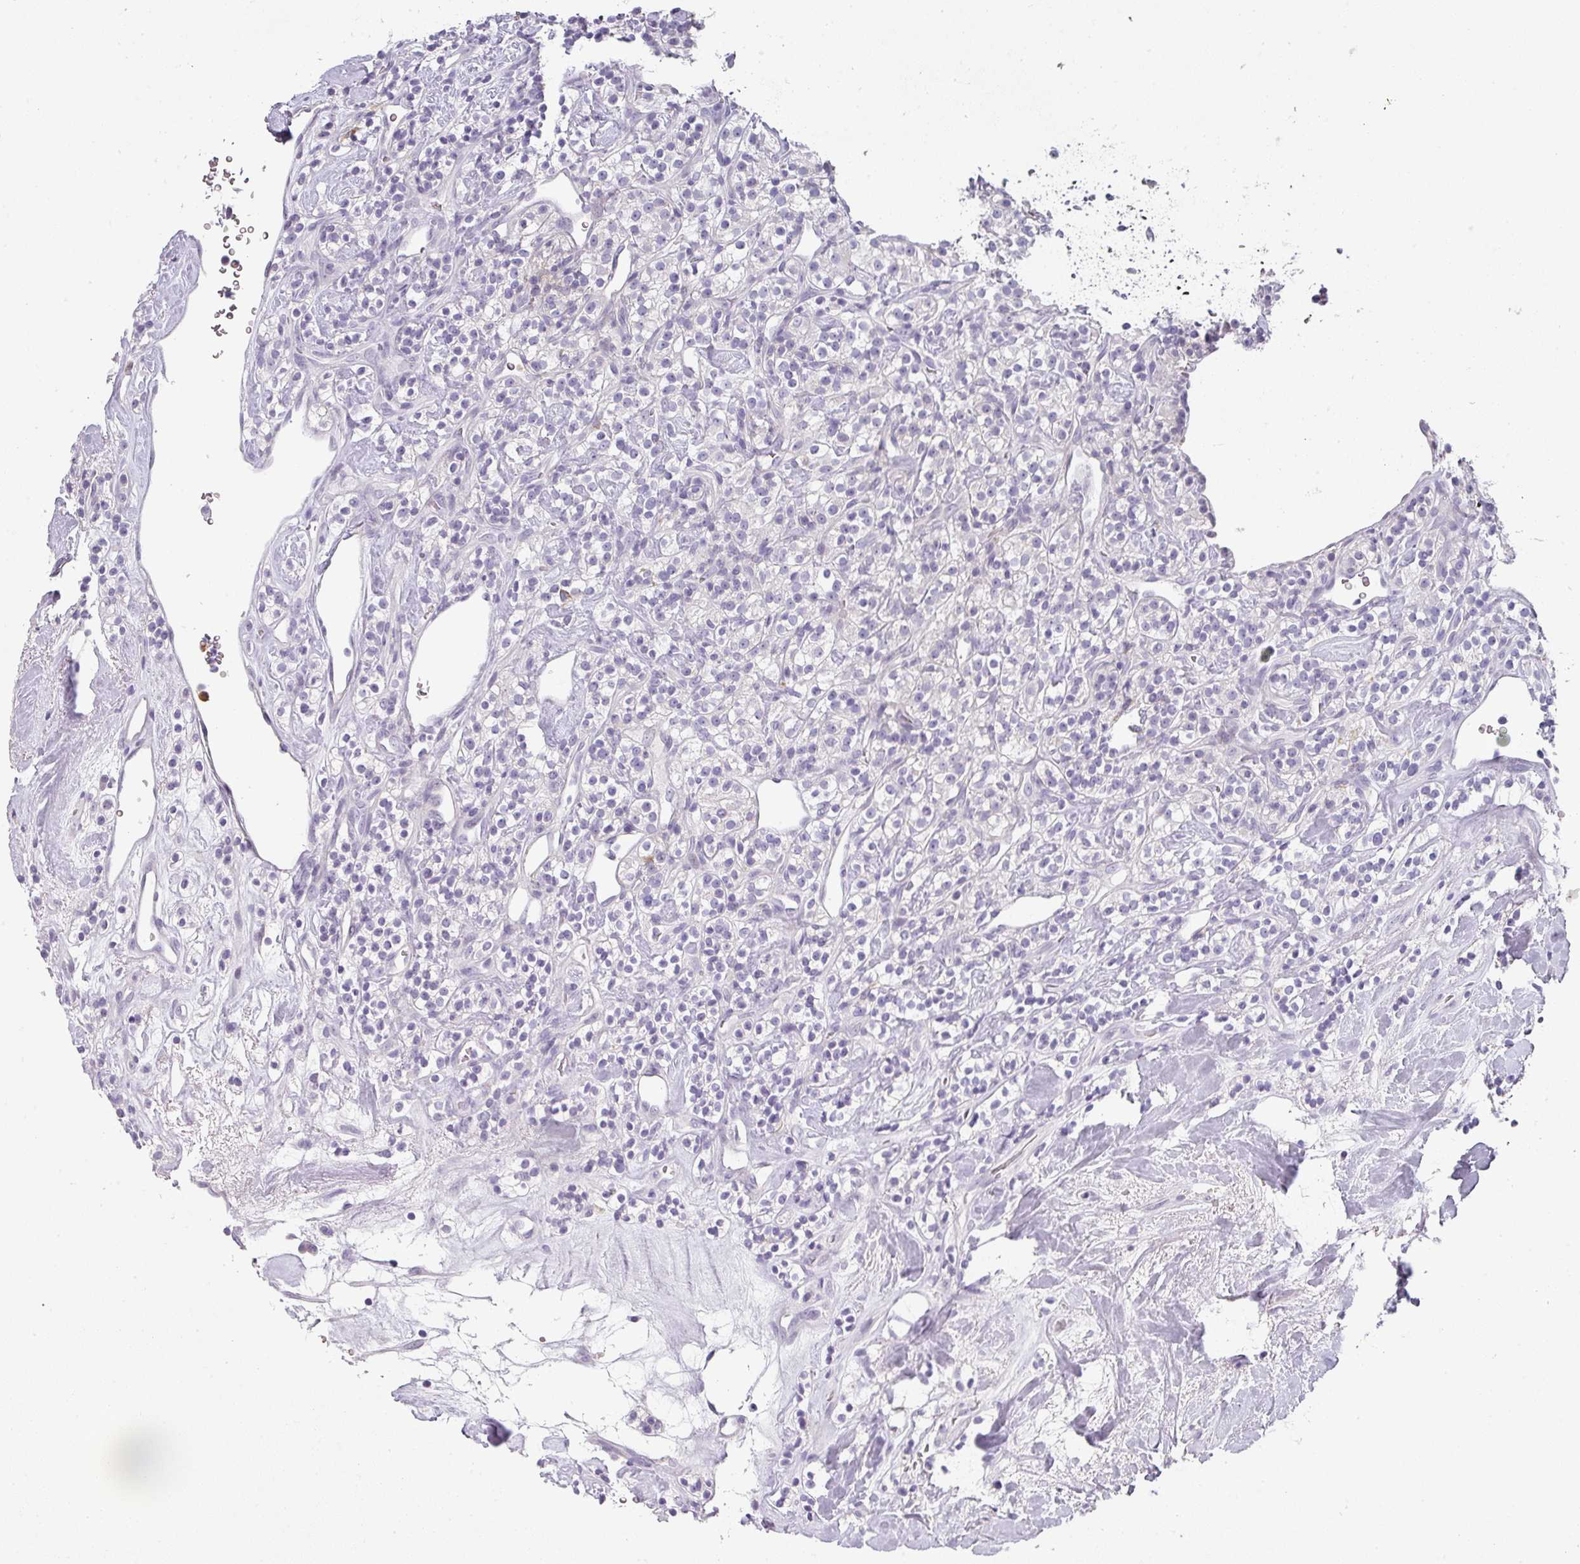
{"staining": {"intensity": "negative", "quantity": "none", "location": "none"}, "tissue": "renal cancer", "cell_type": "Tumor cells", "image_type": "cancer", "snomed": [{"axis": "morphology", "description": "Adenocarcinoma, NOS"}, {"axis": "topography", "description": "Kidney"}], "caption": "Immunohistochemistry of human adenocarcinoma (renal) reveals no expression in tumor cells.", "gene": "BTLA", "patient": {"sex": "male", "age": 77}}